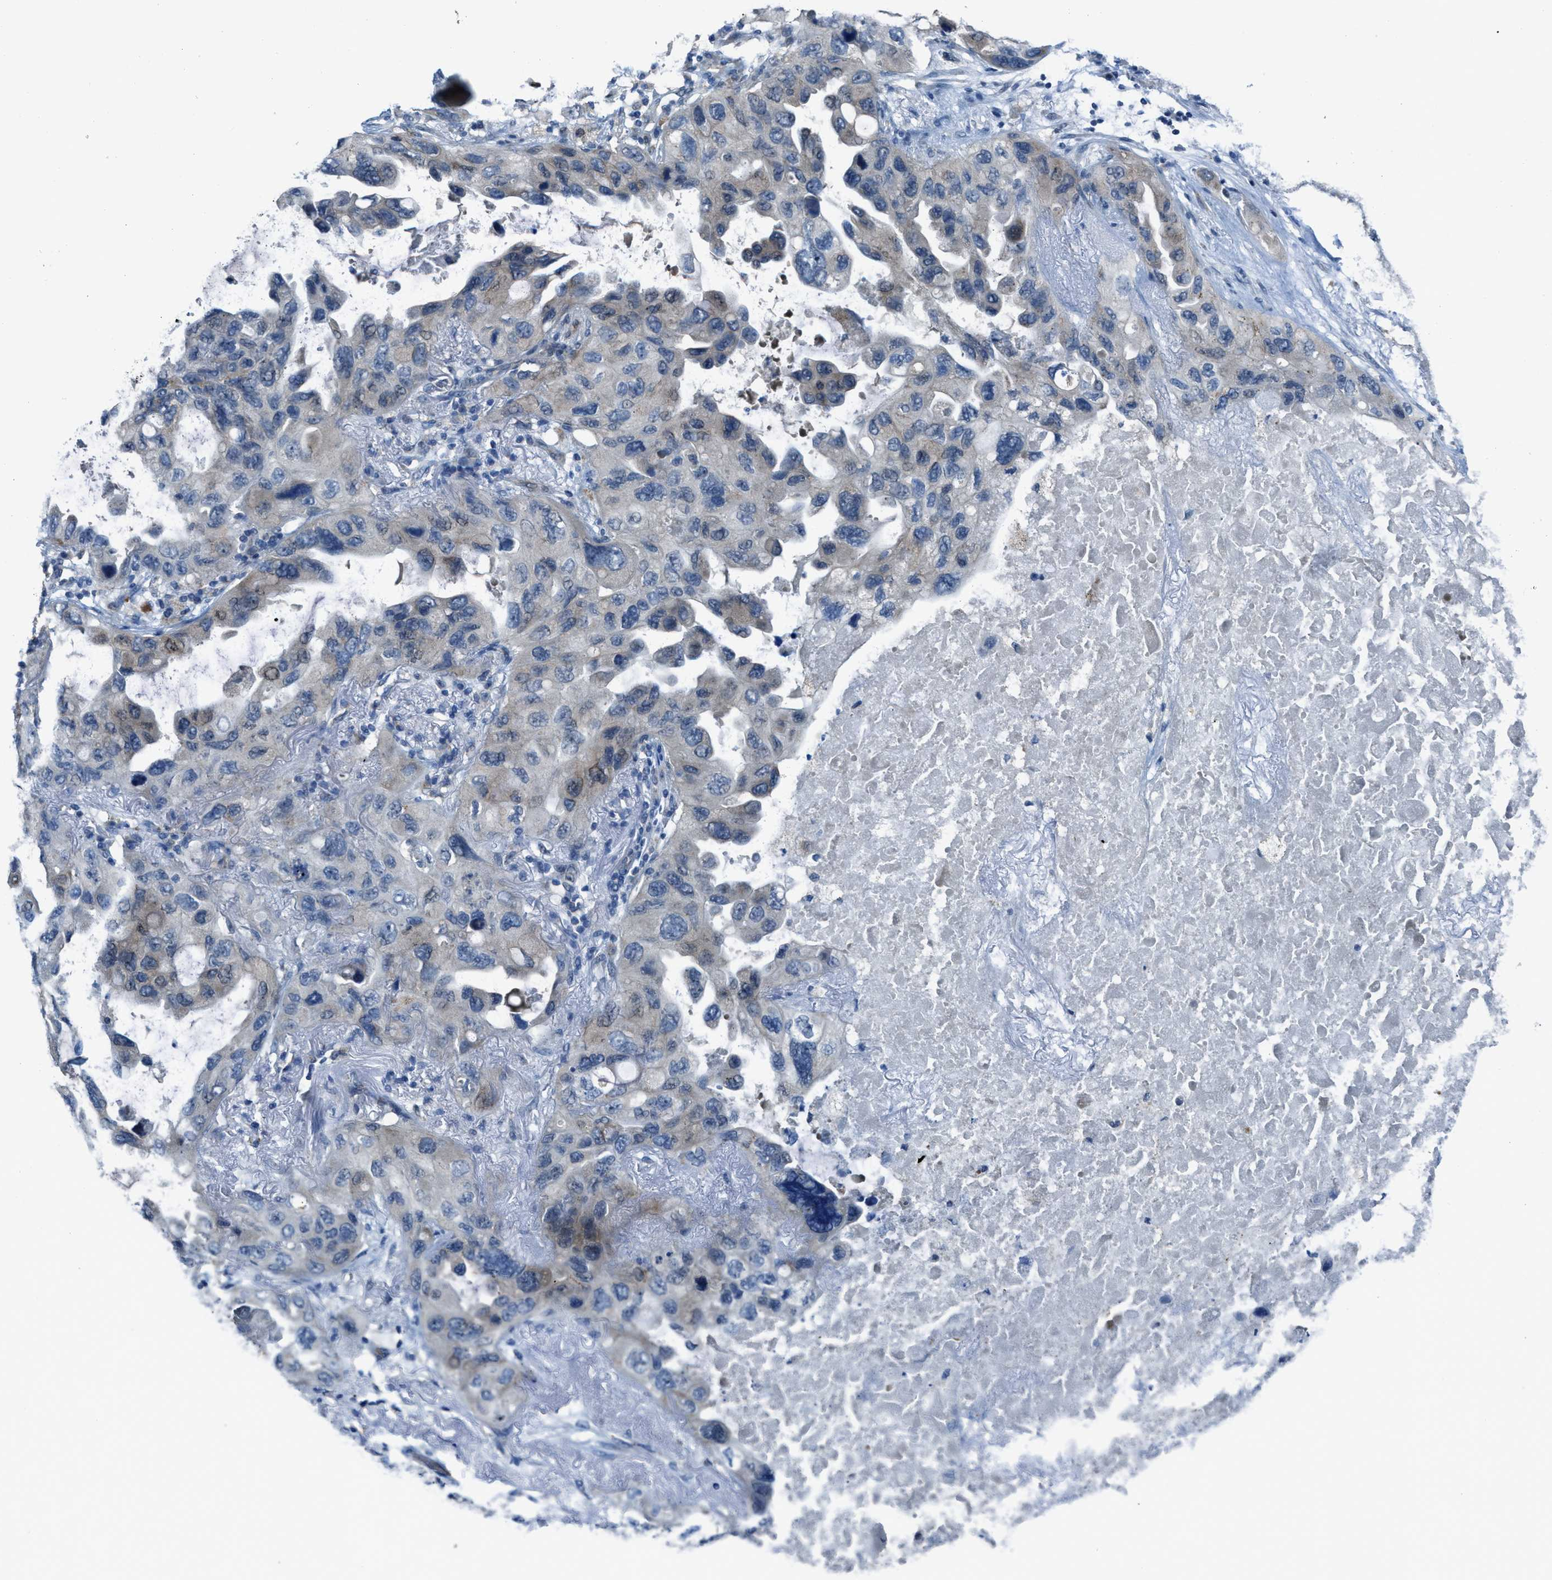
{"staining": {"intensity": "weak", "quantity": "<25%", "location": "cytoplasmic/membranous"}, "tissue": "lung cancer", "cell_type": "Tumor cells", "image_type": "cancer", "snomed": [{"axis": "morphology", "description": "Squamous cell carcinoma, NOS"}, {"axis": "topography", "description": "Lung"}], "caption": "Immunohistochemistry micrograph of human lung squamous cell carcinoma stained for a protein (brown), which shows no expression in tumor cells.", "gene": "CDON", "patient": {"sex": "female", "age": 73}}